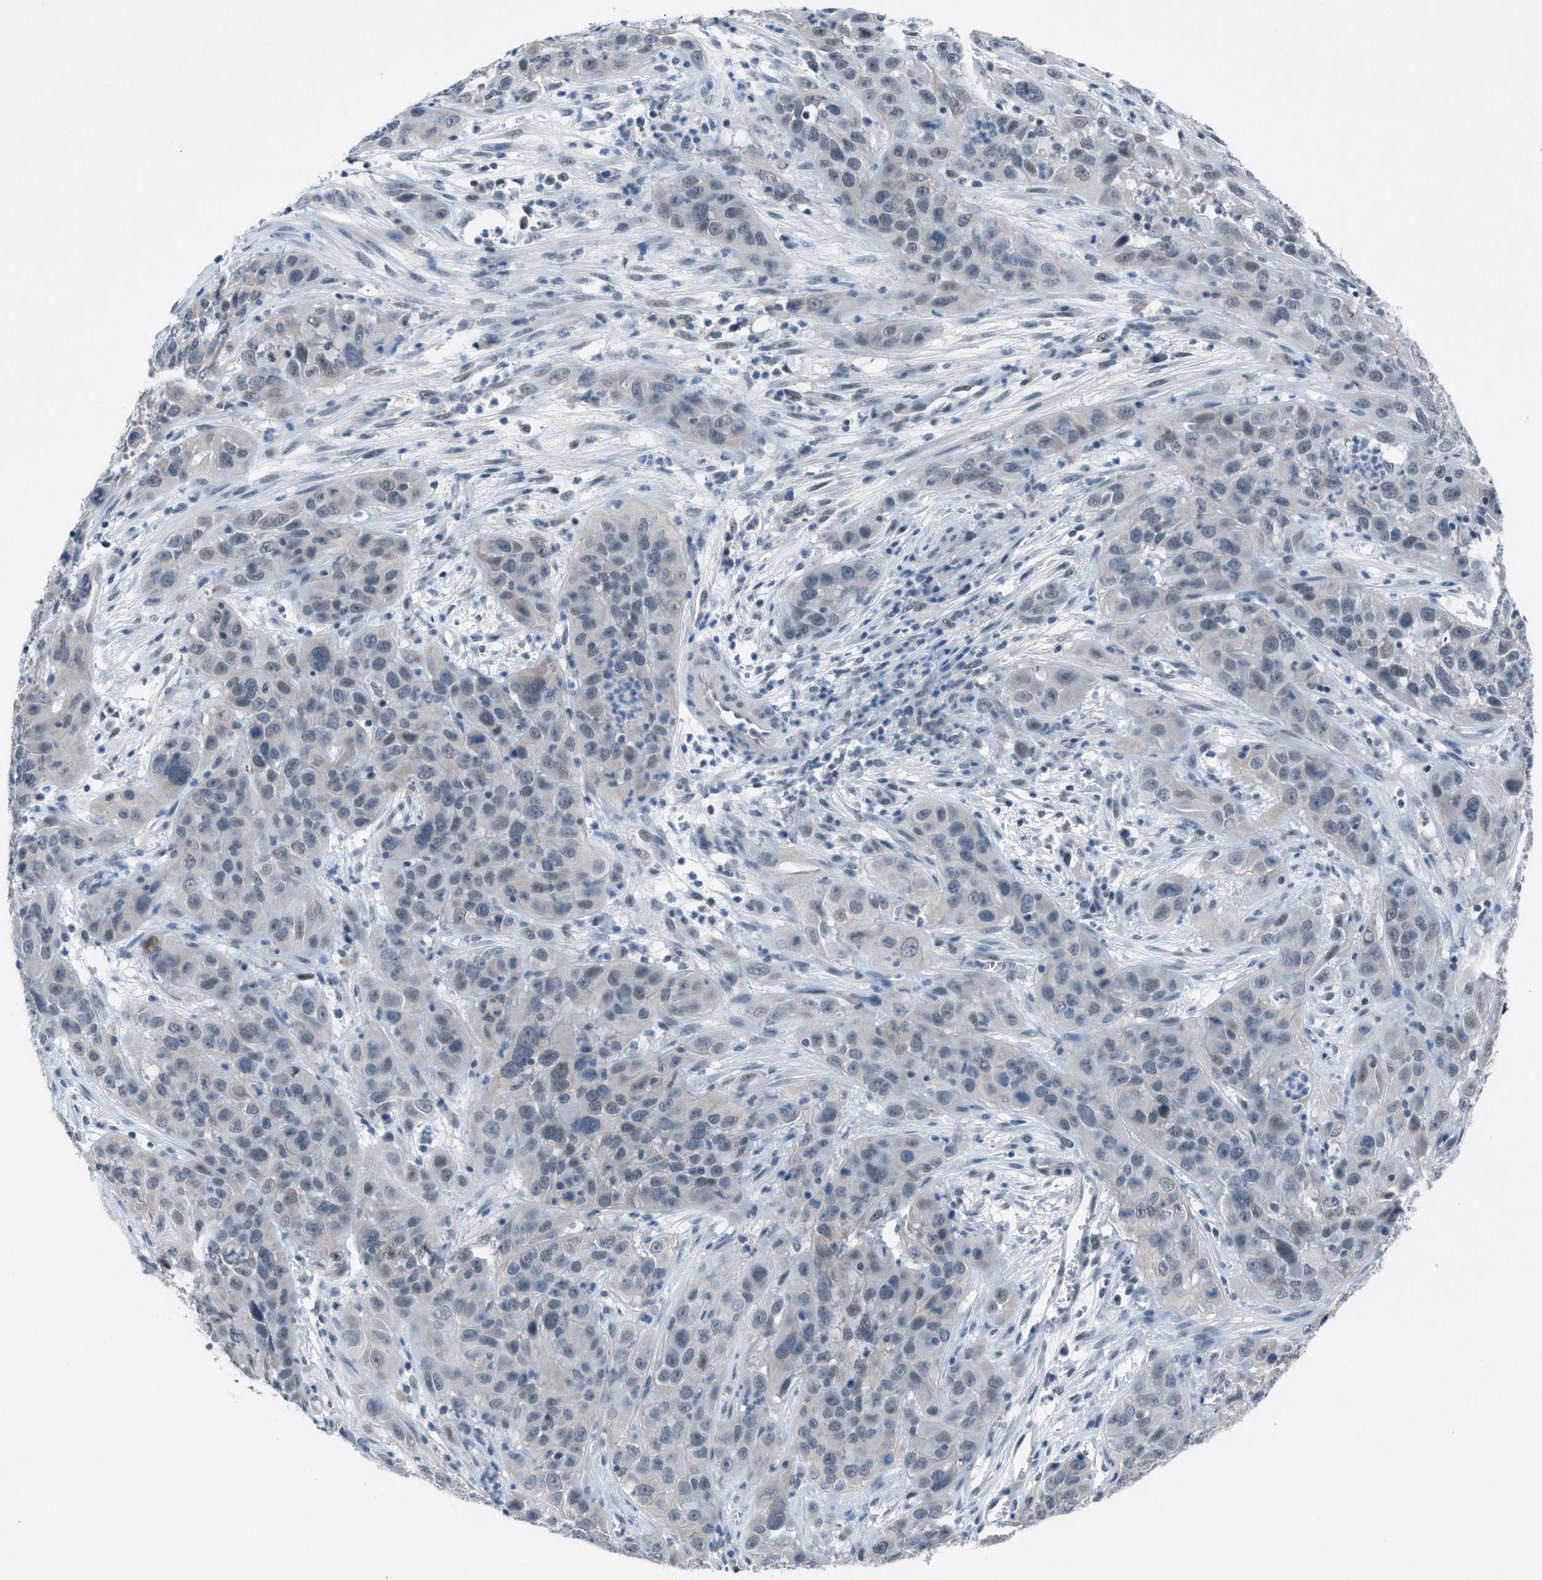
{"staining": {"intensity": "negative", "quantity": "none", "location": "none"}, "tissue": "cervical cancer", "cell_type": "Tumor cells", "image_type": "cancer", "snomed": [{"axis": "morphology", "description": "Squamous cell carcinoma, NOS"}, {"axis": "topography", "description": "Cervix"}], "caption": "Immunohistochemistry photomicrograph of neoplastic tissue: human cervical squamous cell carcinoma stained with DAB demonstrates no significant protein expression in tumor cells.", "gene": "ANAPC11", "patient": {"sex": "female", "age": 32}}